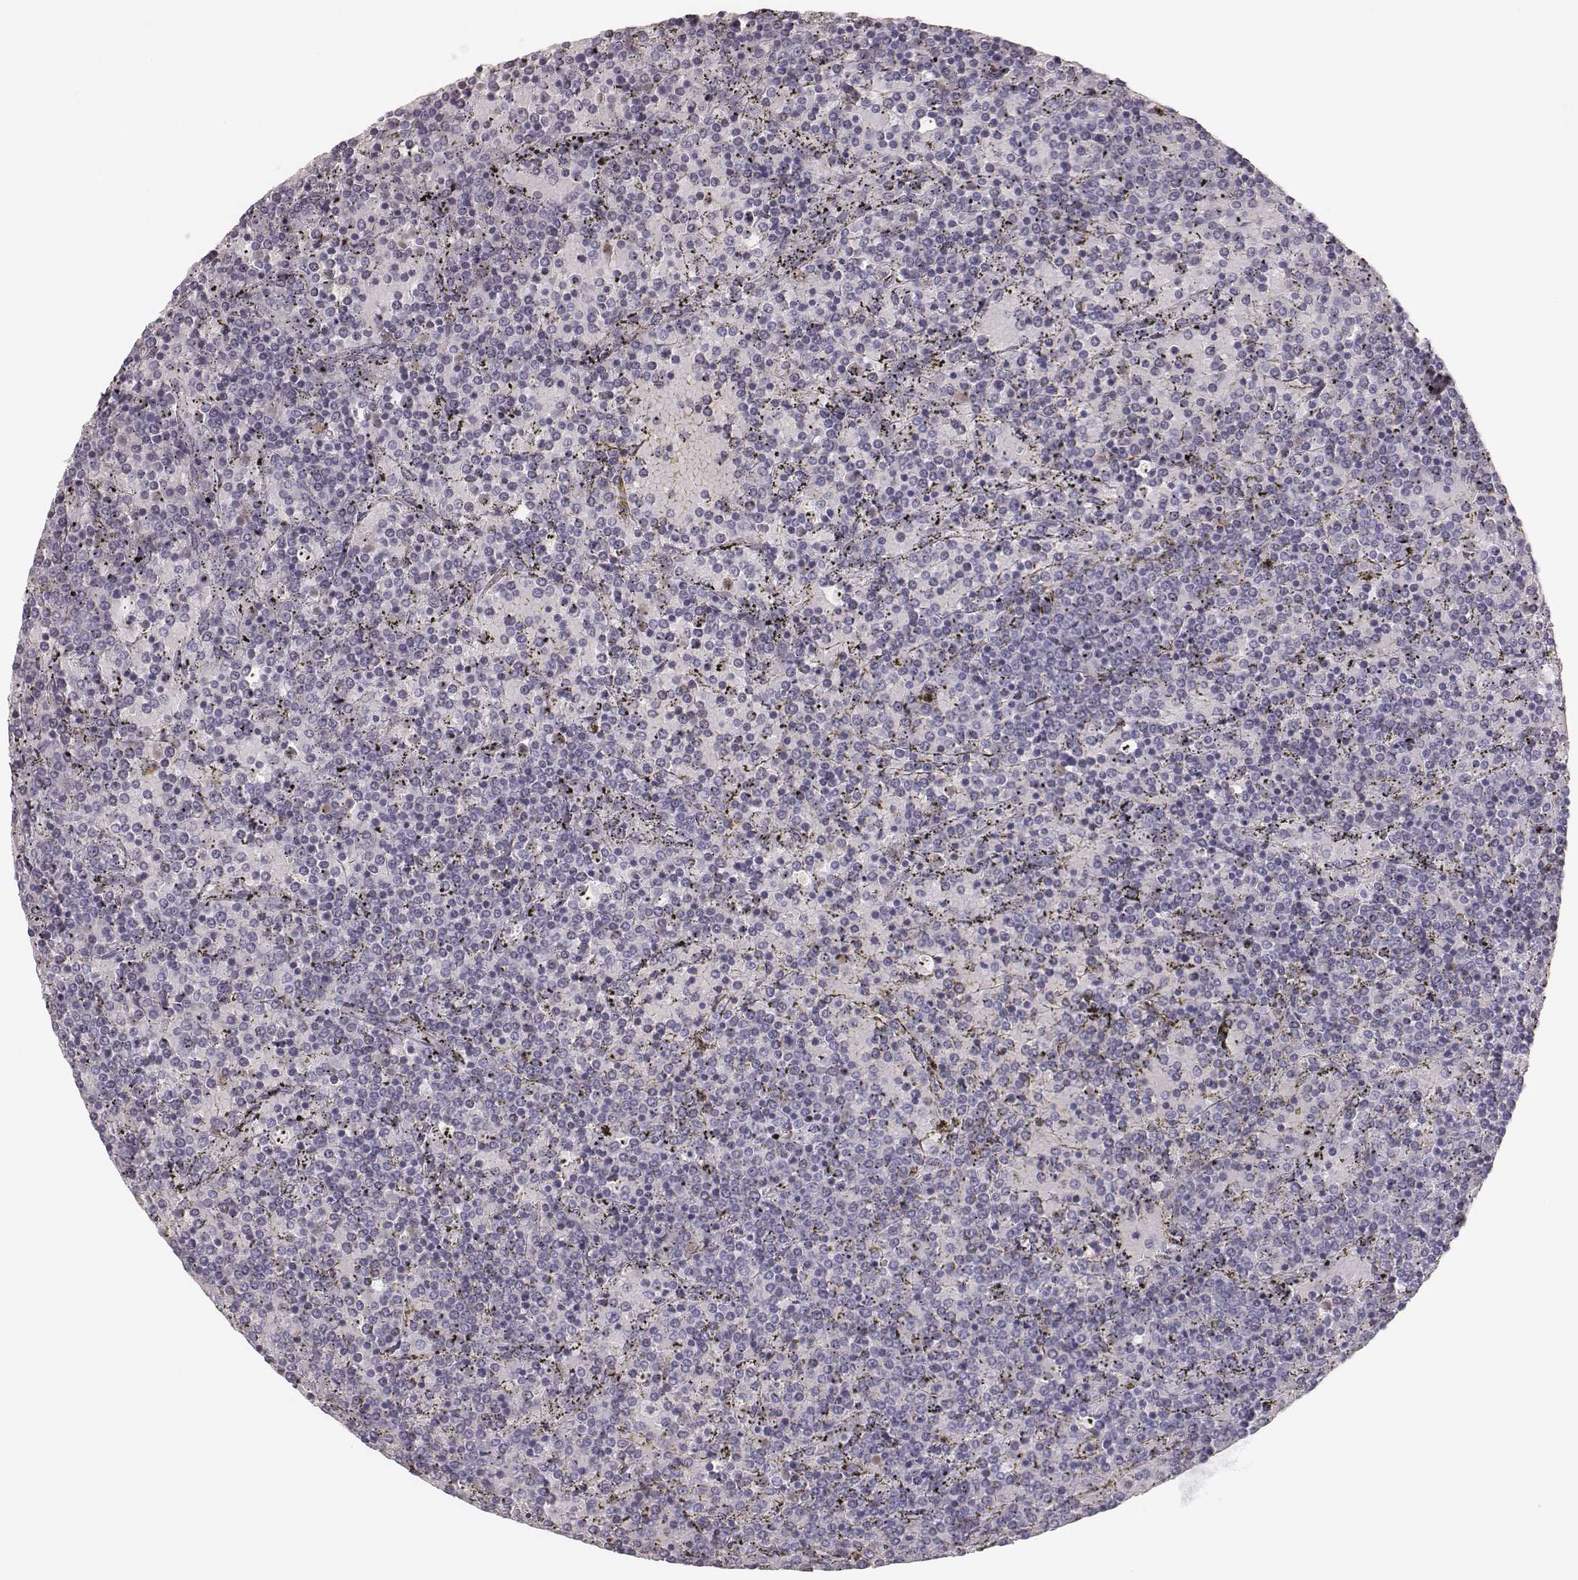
{"staining": {"intensity": "negative", "quantity": "none", "location": "none"}, "tissue": "lymphoma", "cell_type": "Tumor cells", "image_type": "cancer", "snomed": [{"axis": "morphology", "description": "Malignant lymphoma, non-Hodgkin's type, Low grade"}, {"axis": "topography", "description": "Spleen"}], "caption": "An immunohistochemistry image of lymphoma is shown. There is no staining in tumor cells of lymphoma.", "gene": "ELANE", "patient": {"sex": "female", "age": 77}}